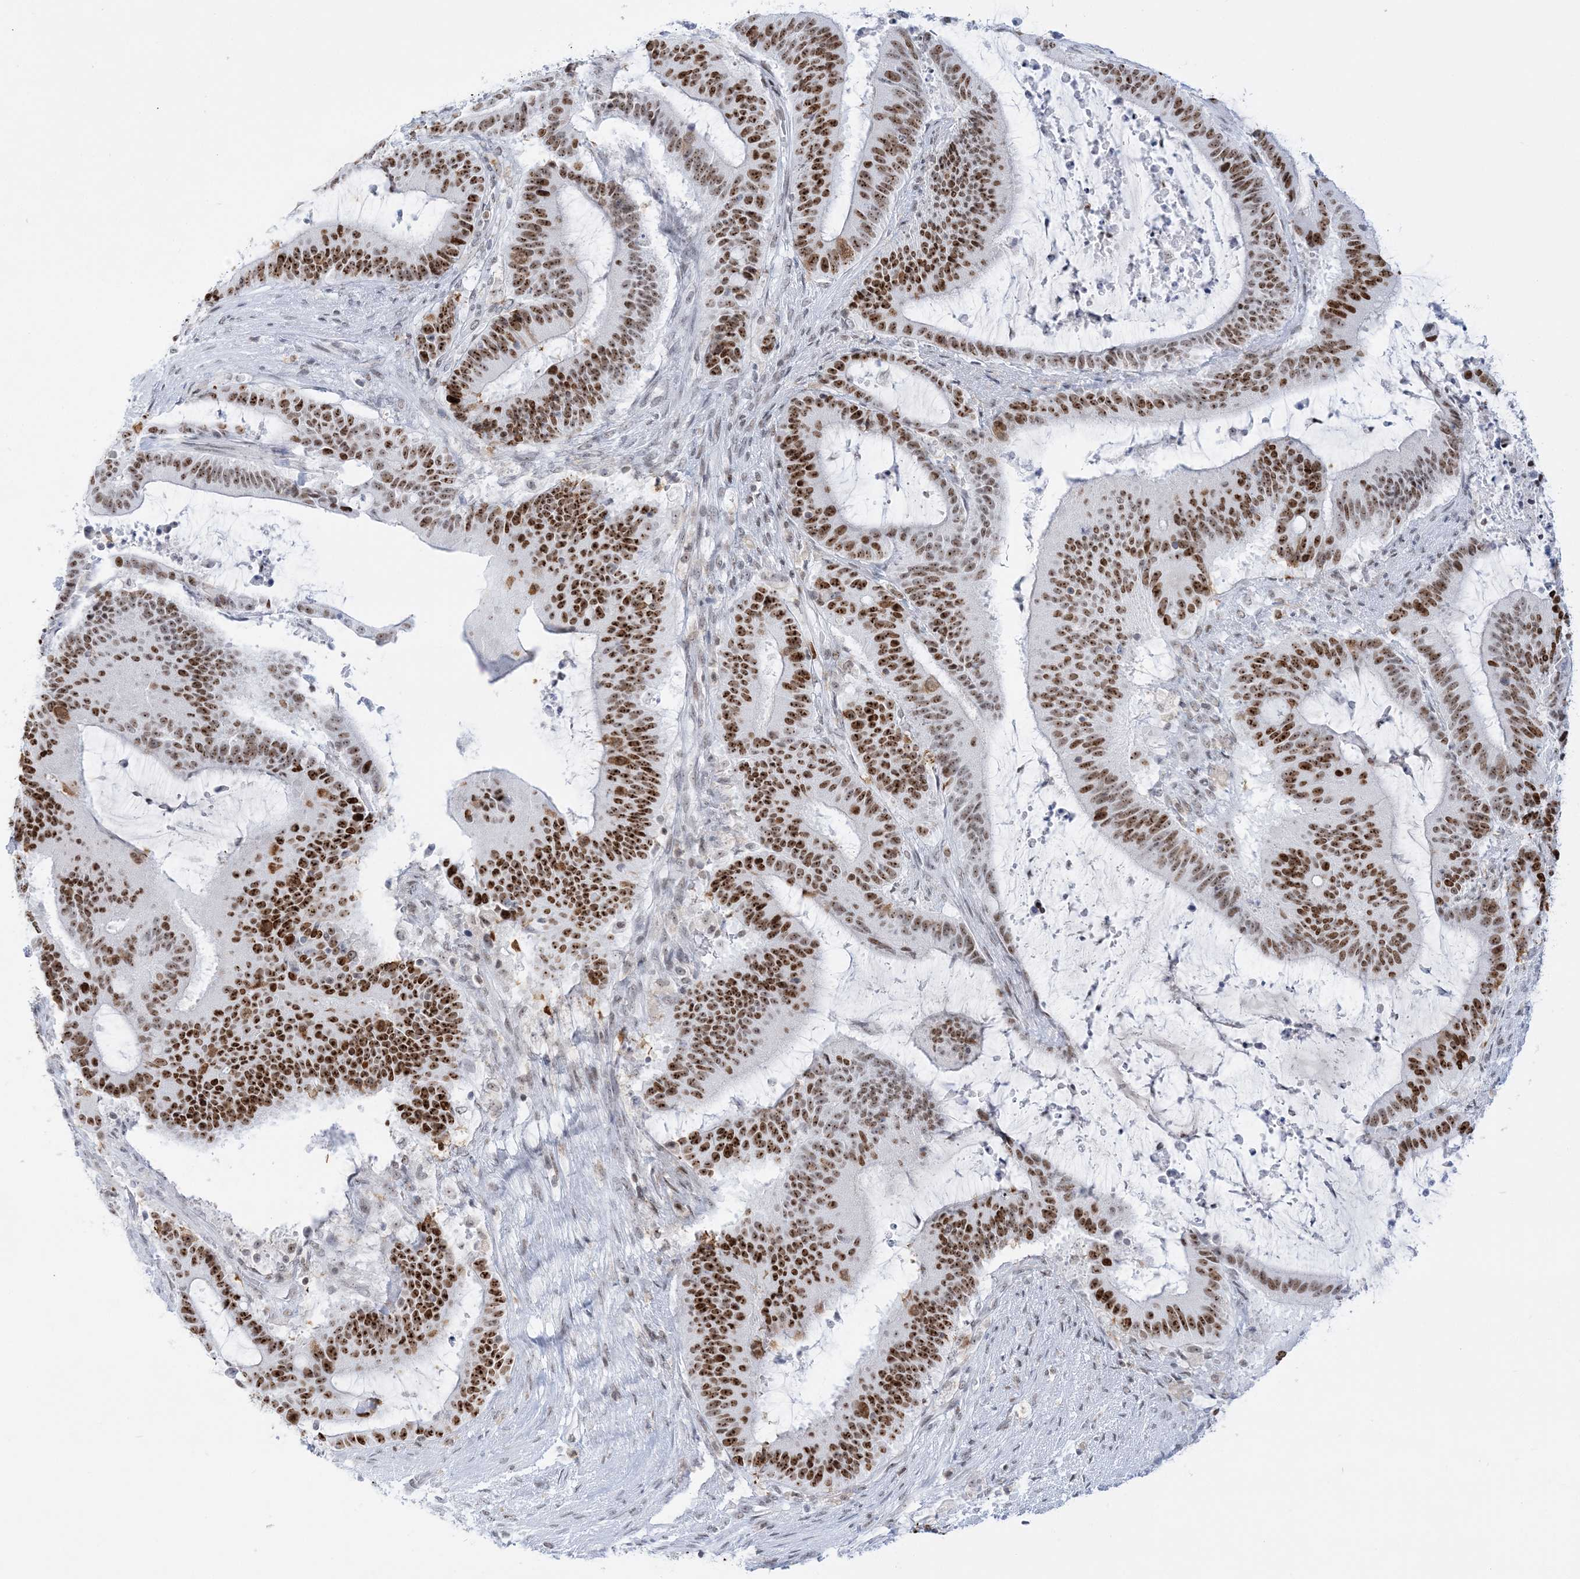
{"staining": {"intensity": "strong", "quantity": ">75%", "location": "nuclear"}, "tissue": "liver cancer", "cell_type": "Tumor cells", "image_type": "cancer", "snomed": [{"axis": "morphology", "description": "Normal tissue, NOS"}, {"axis": "morphology", "description": "Cholangiocarcinoma"}, {"axis": "topography", "description": "Liver"}, {"axis": "topography", "description": "Peripheral nerve tissue"}], "caption": "The image demonstrates staining of liver cholangiocarcinoma, revealing strong nuclear protein expression (brown color) within tumor cells.", "gene": "DDX21", "patient": {"sex": "female", "age": 73}}